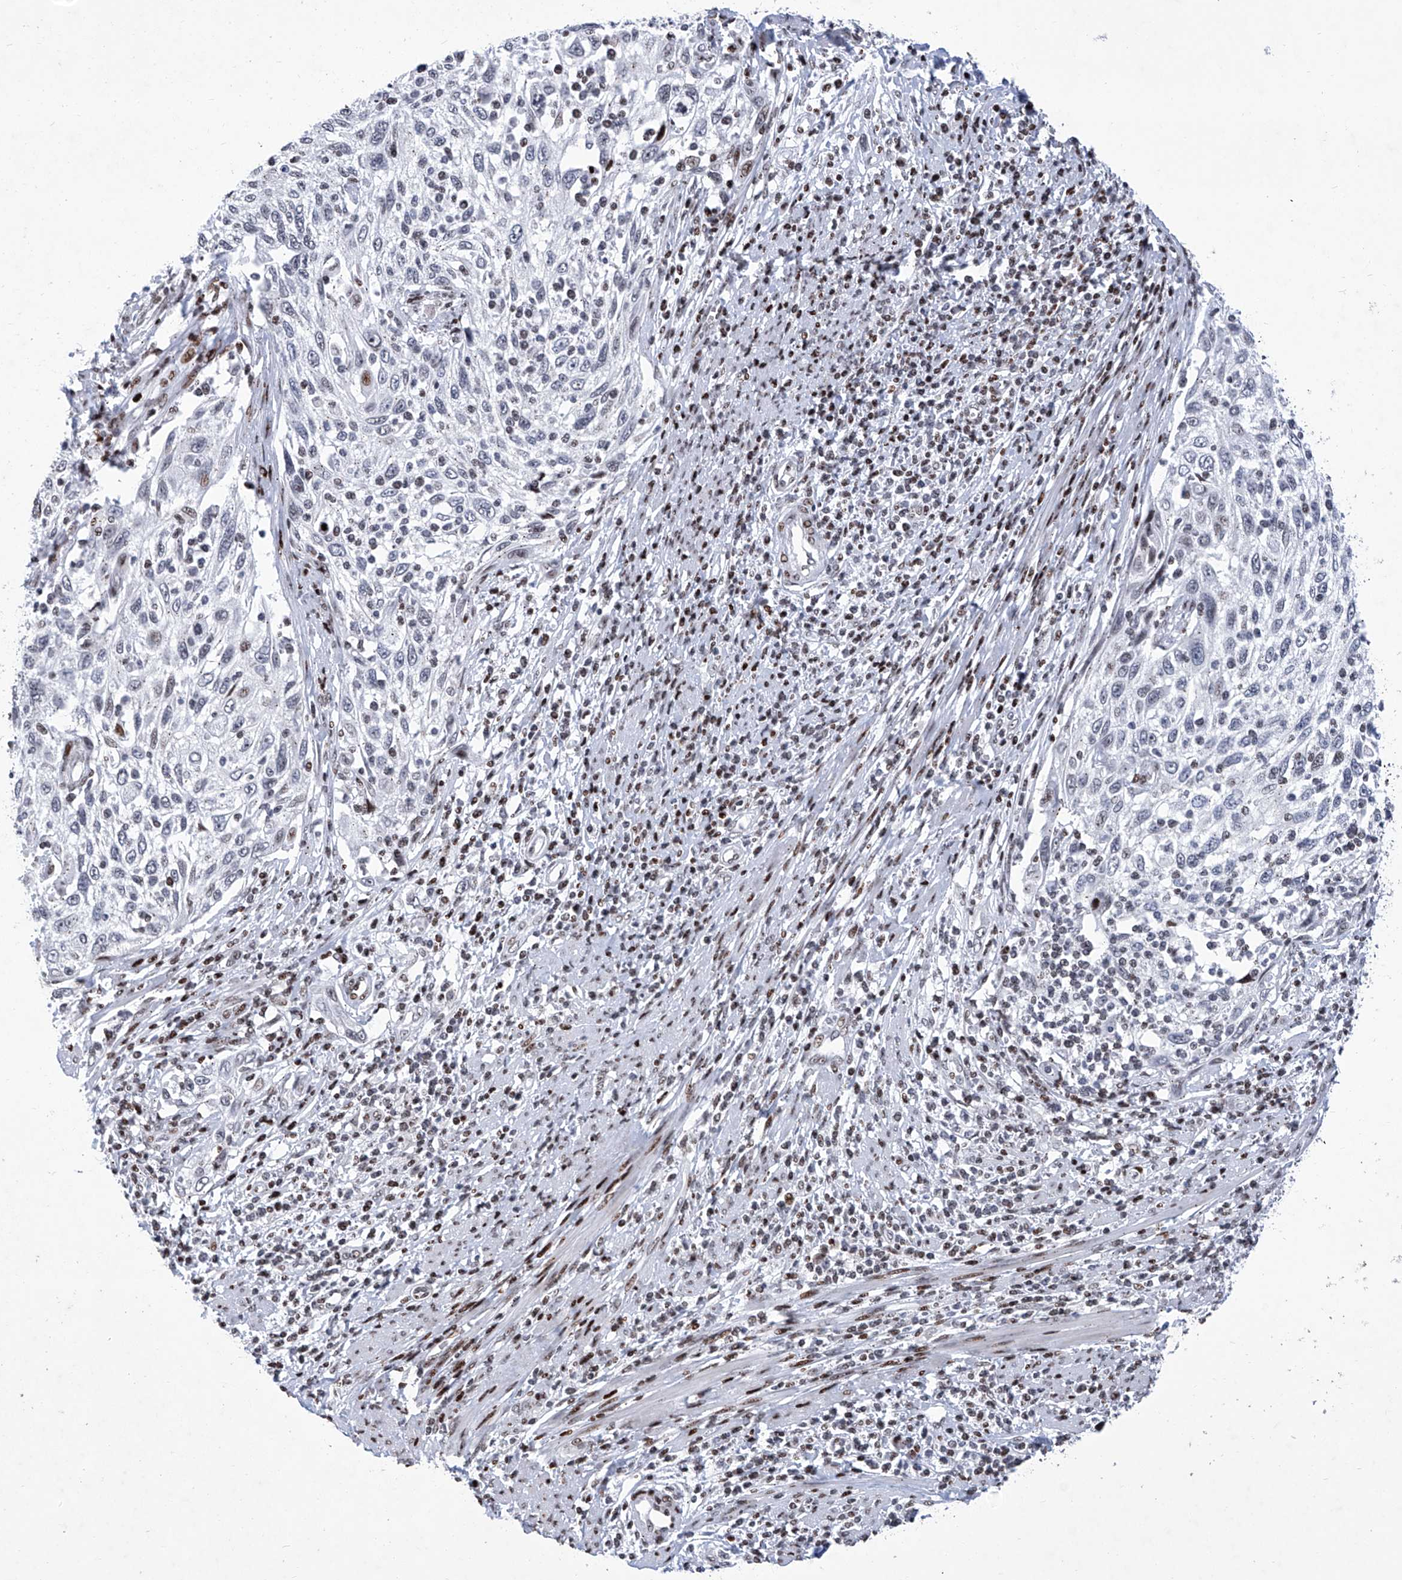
{"staining": {"intensity": "weak", "quantity": "<25%", "location": "nuclear"}, "tissue": "cervical cancer", "cell_type": "Tumor cells", "image_type": "cancer", "snomed": [{"axis": "morphology", "description": "Squamous cell carcinoma, NOS"}, {"axis": "topography", "description": "Cervix"}], "caption": "High magnification brightfield microscopy of cervical cancer stained with DAB (3,3'-diaminobenzidine) (brown) and counterstained with hematoxylin (blue): tumor cells show no significant staining. (DAB (3,3'-diaminobenzidine) IHC with hematoxylin counter stain).", "gene": "HEY2", "patient": {"sex": "female", "age": 70}}